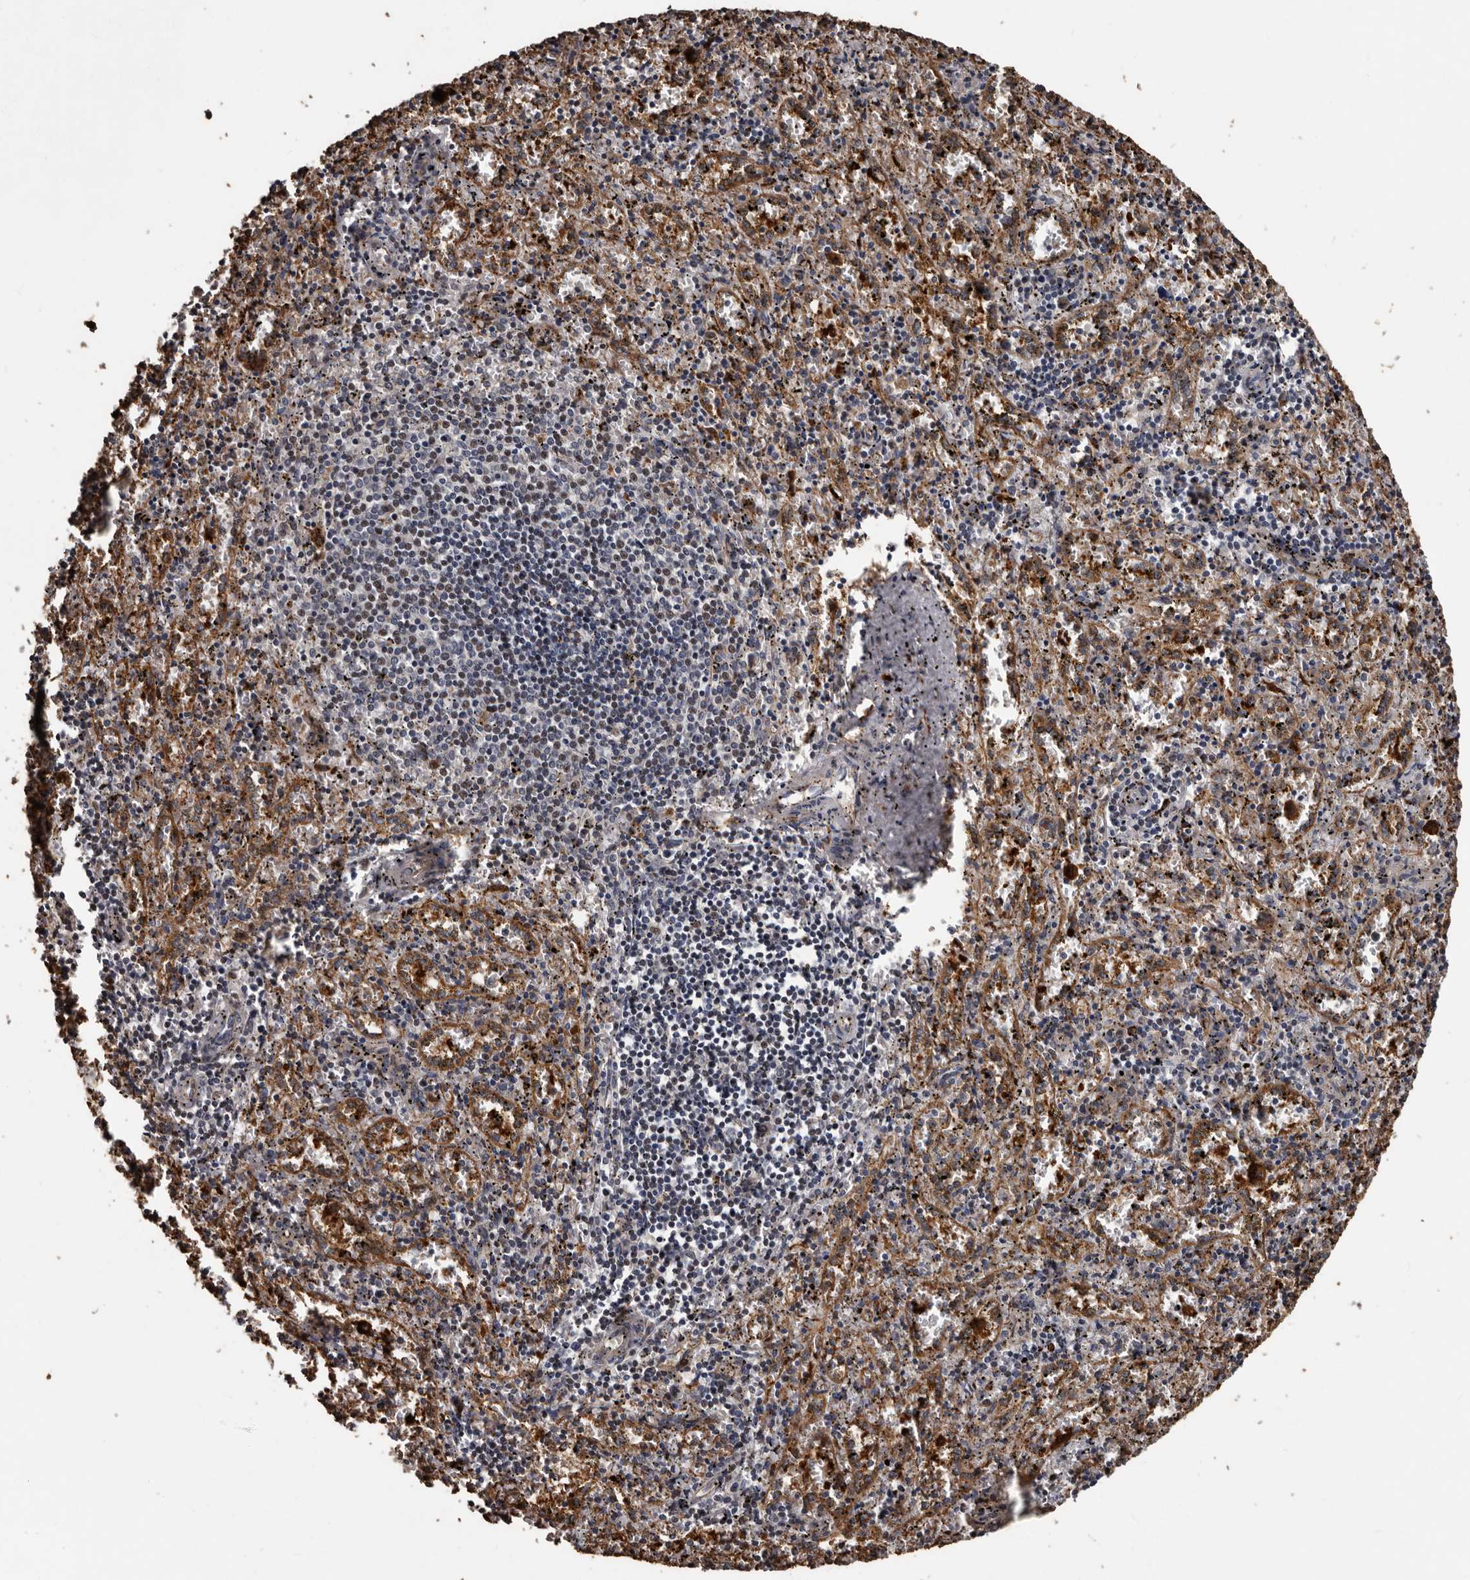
{"staining": {"intensity": "moderate", "quantity": "<25%", "location": "cytoplasmic/membranous"}, "tissue": "spleen", "cell_type": "Cells in red pulp", "image_type": "normal", "snomed": [{"axis": "morphology", "description": "Normal tissue, NOS"}, {"axis": "topography", "description": "Spleen"}], "caption": "An immunohistochemistry photomicrograph of benign tissue is shown. Protein staining in brown highlights moderate cytoplasmic/membranous positivity in spleen within cells in red pulp.", "gene": "SERTAD4", "patient": {"sex": "male", "age": 11}}